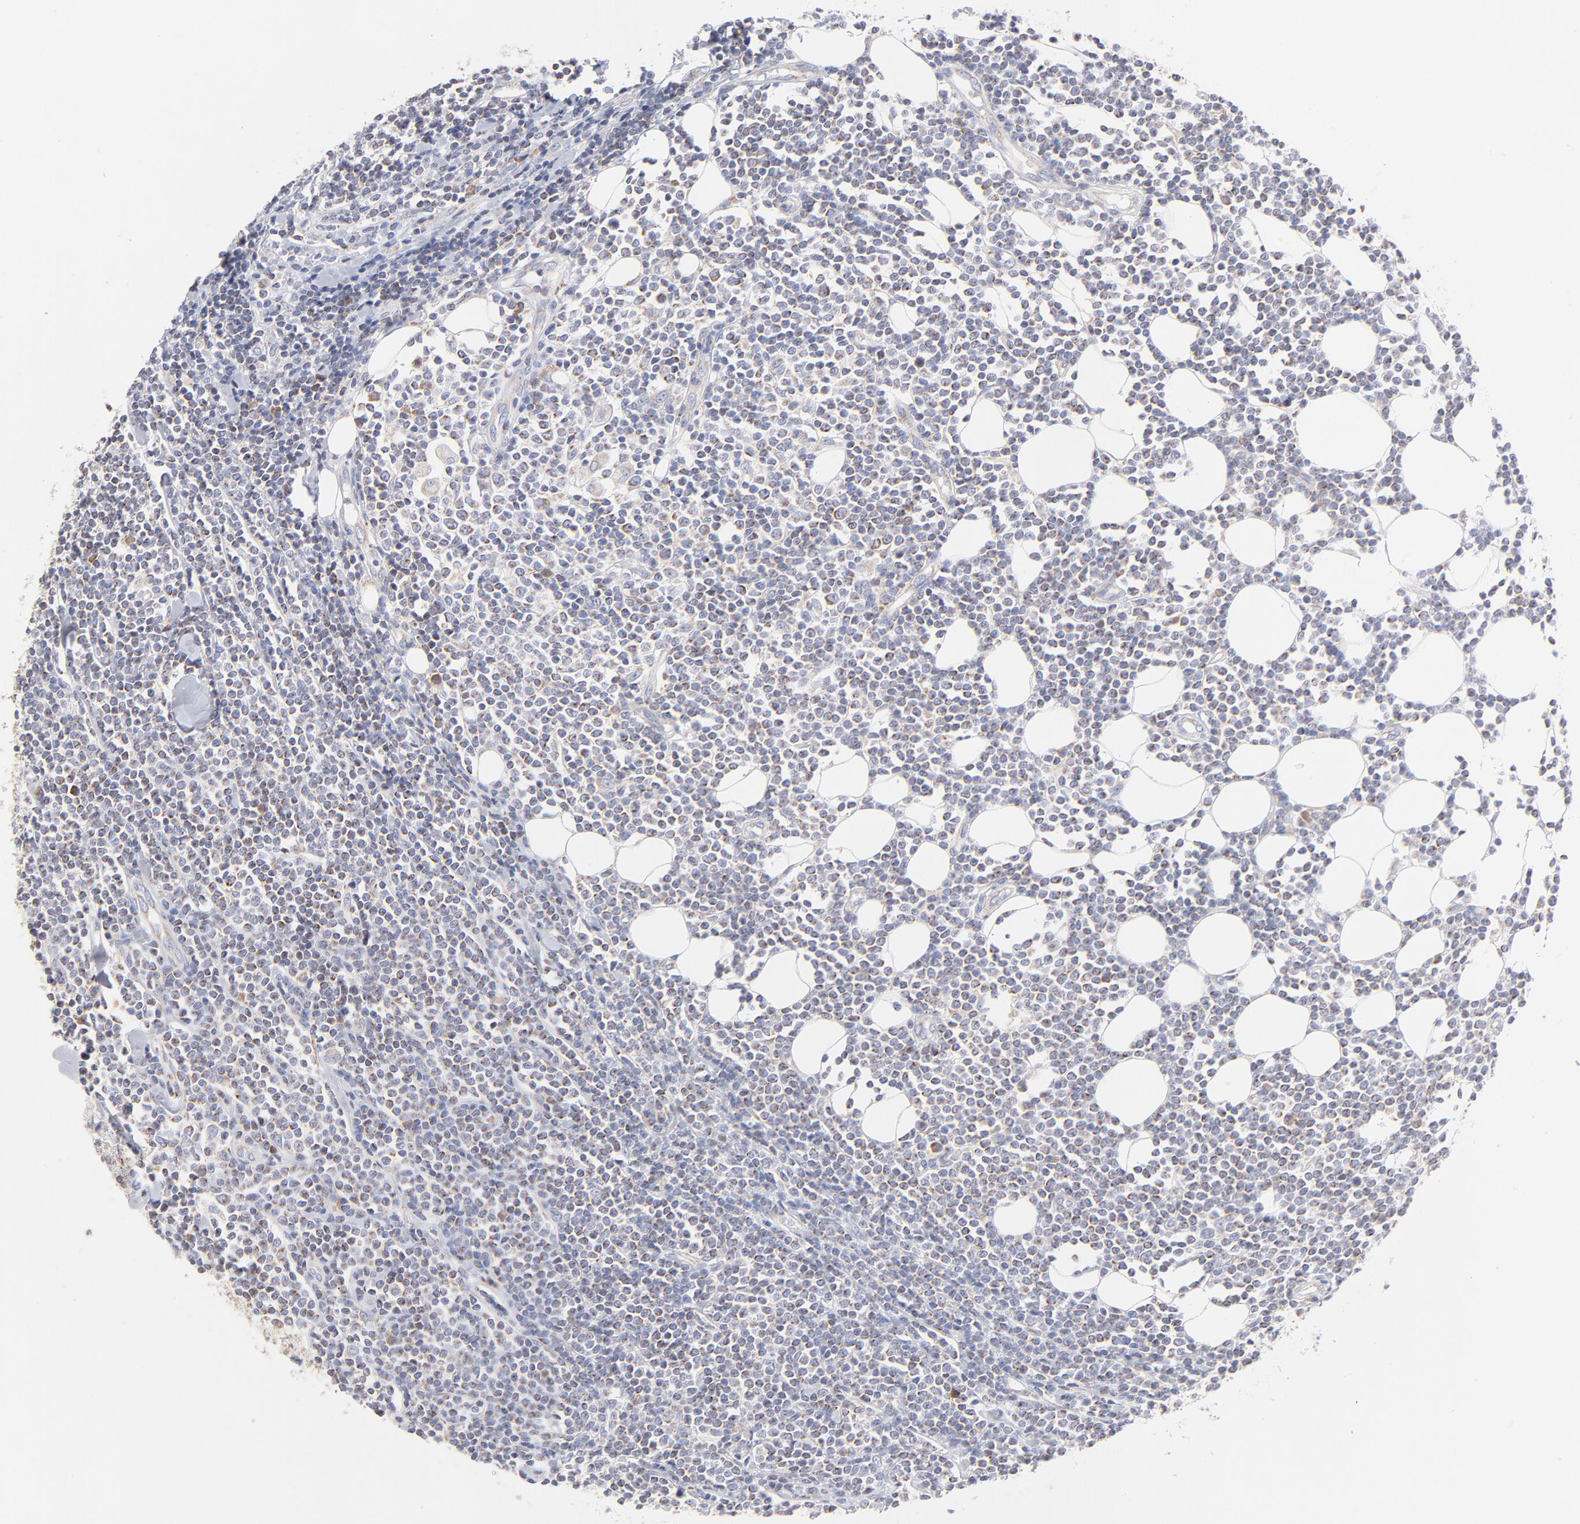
{"staining": {"intensity": "weak", "quantity": "<25%", "location": "cytoplasmic/membranous"}, "tissue": "lymphoma", "cell_type": "Tumor cells", "image_type": "cancer", "snomed": [{"axis": "morphology", "description": "Malignant lymphoma, non-Hodgkin's type, Low grade"}, {"axis": "topography", "description": "Soft tissue"}], "caption": "Immunohistochemical staining of malignant lymphoma, non-Hodgkin's type (low-grade) demonstrates no significant staining in tumor cells. The staining was performed using DAB (3,3'-diaminobenzidine) to visualize the protein expression in brown, while the nuclei were stained in blue with hematoxylin (Magnification: 20x).", "gene": "TIMM8A", "patient": {"sex": "male", "age": 92}}